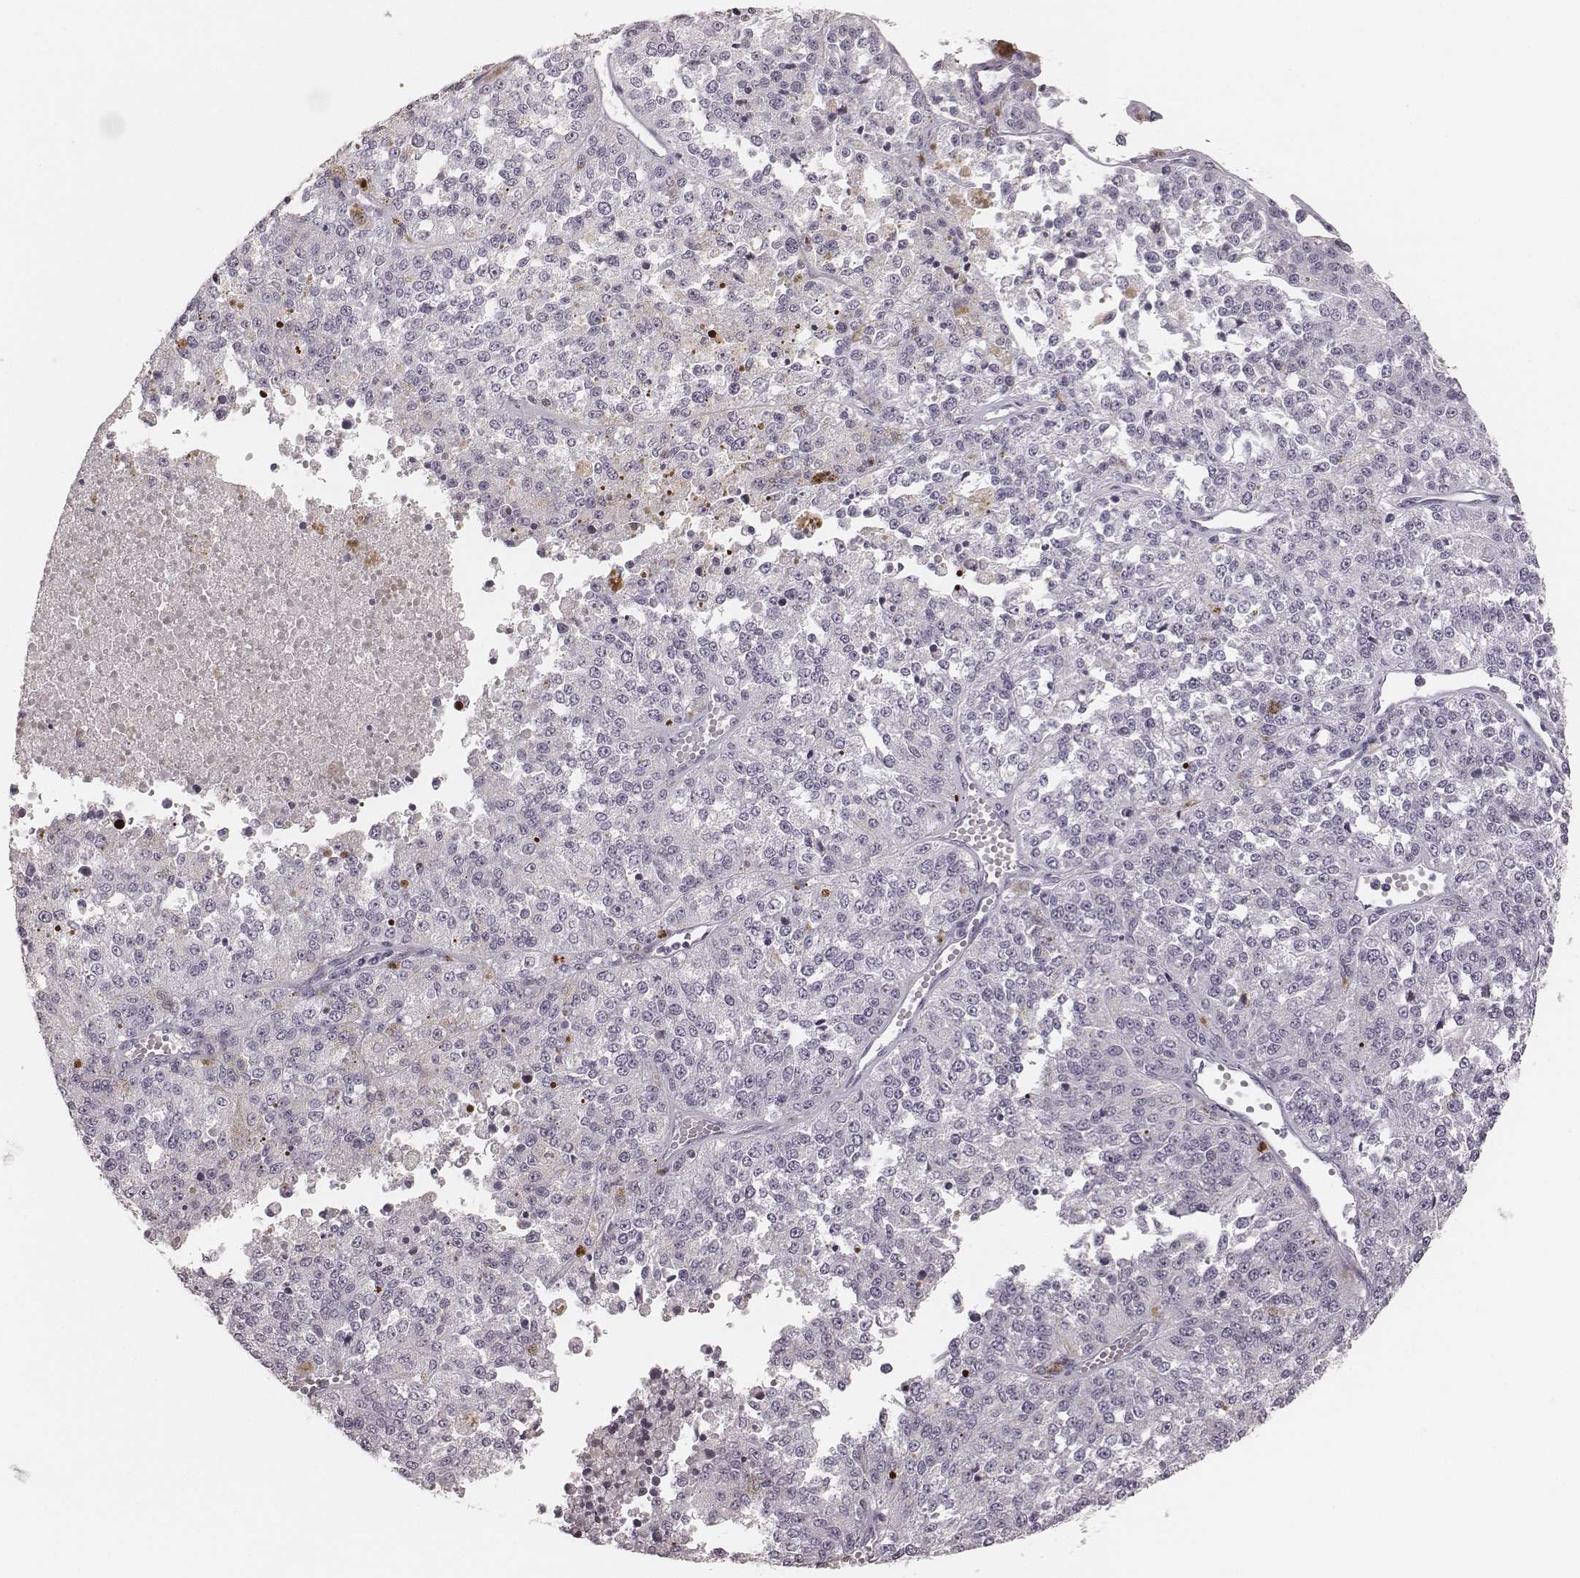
{"staining": {"intensity": "negative", "quantity": "none", "location": "none"}, "tissue": "melanoma", "cell_type": "Tumor cells", "image_type": "cancer", "snomed": [{"axis": "morphology", "description": "Malignant melanoma, Metastatic site"}, {"axis": "topography", "description": "Lymph node"}], "caption": "Protein analysis of malignant melanoma (metastatic site) shows no significant staining in tumor cells.", "gene": "S100Z", "patient": {"sex": "female", "age": 64}}